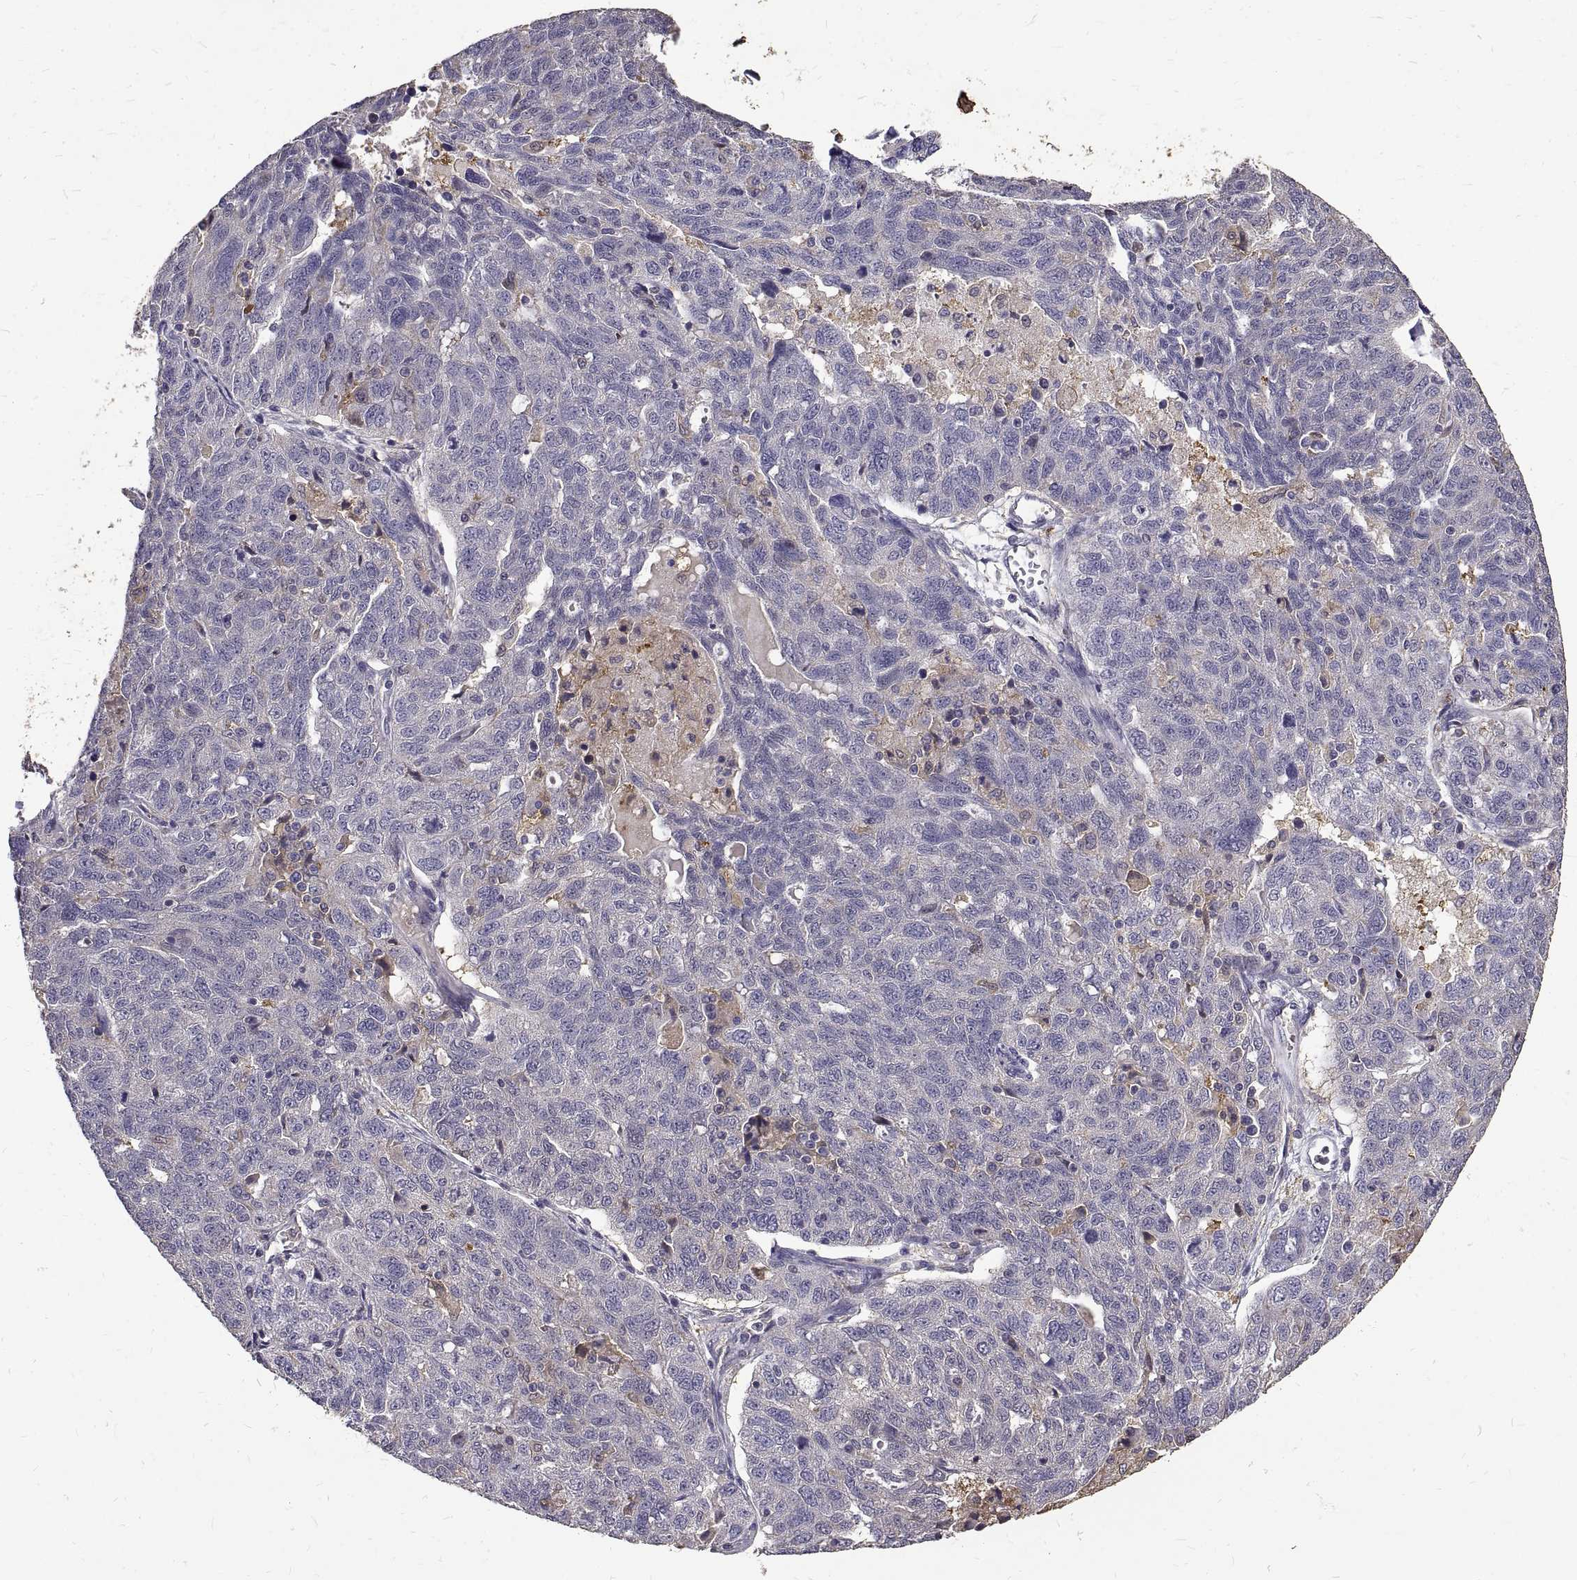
{"staining": {"intensity": "negative", "quantity": "none", "location": "none"}, "tissue": "ovarian cancer", "cell_type": "Tumor cells", "image_type": "cancer", "snomed": [{"axis": "morphology", "description": "Cystadenocarcinoma, serous, NOS"}, {"axis": "topography", "description": "Ovary"}], "caption": "Ovarian cancer was stained to show a protein in brown. There is no significant positivity in tumor cells.", "gene": "PEA15", "patient": {"sex": "female", "age": 71}}